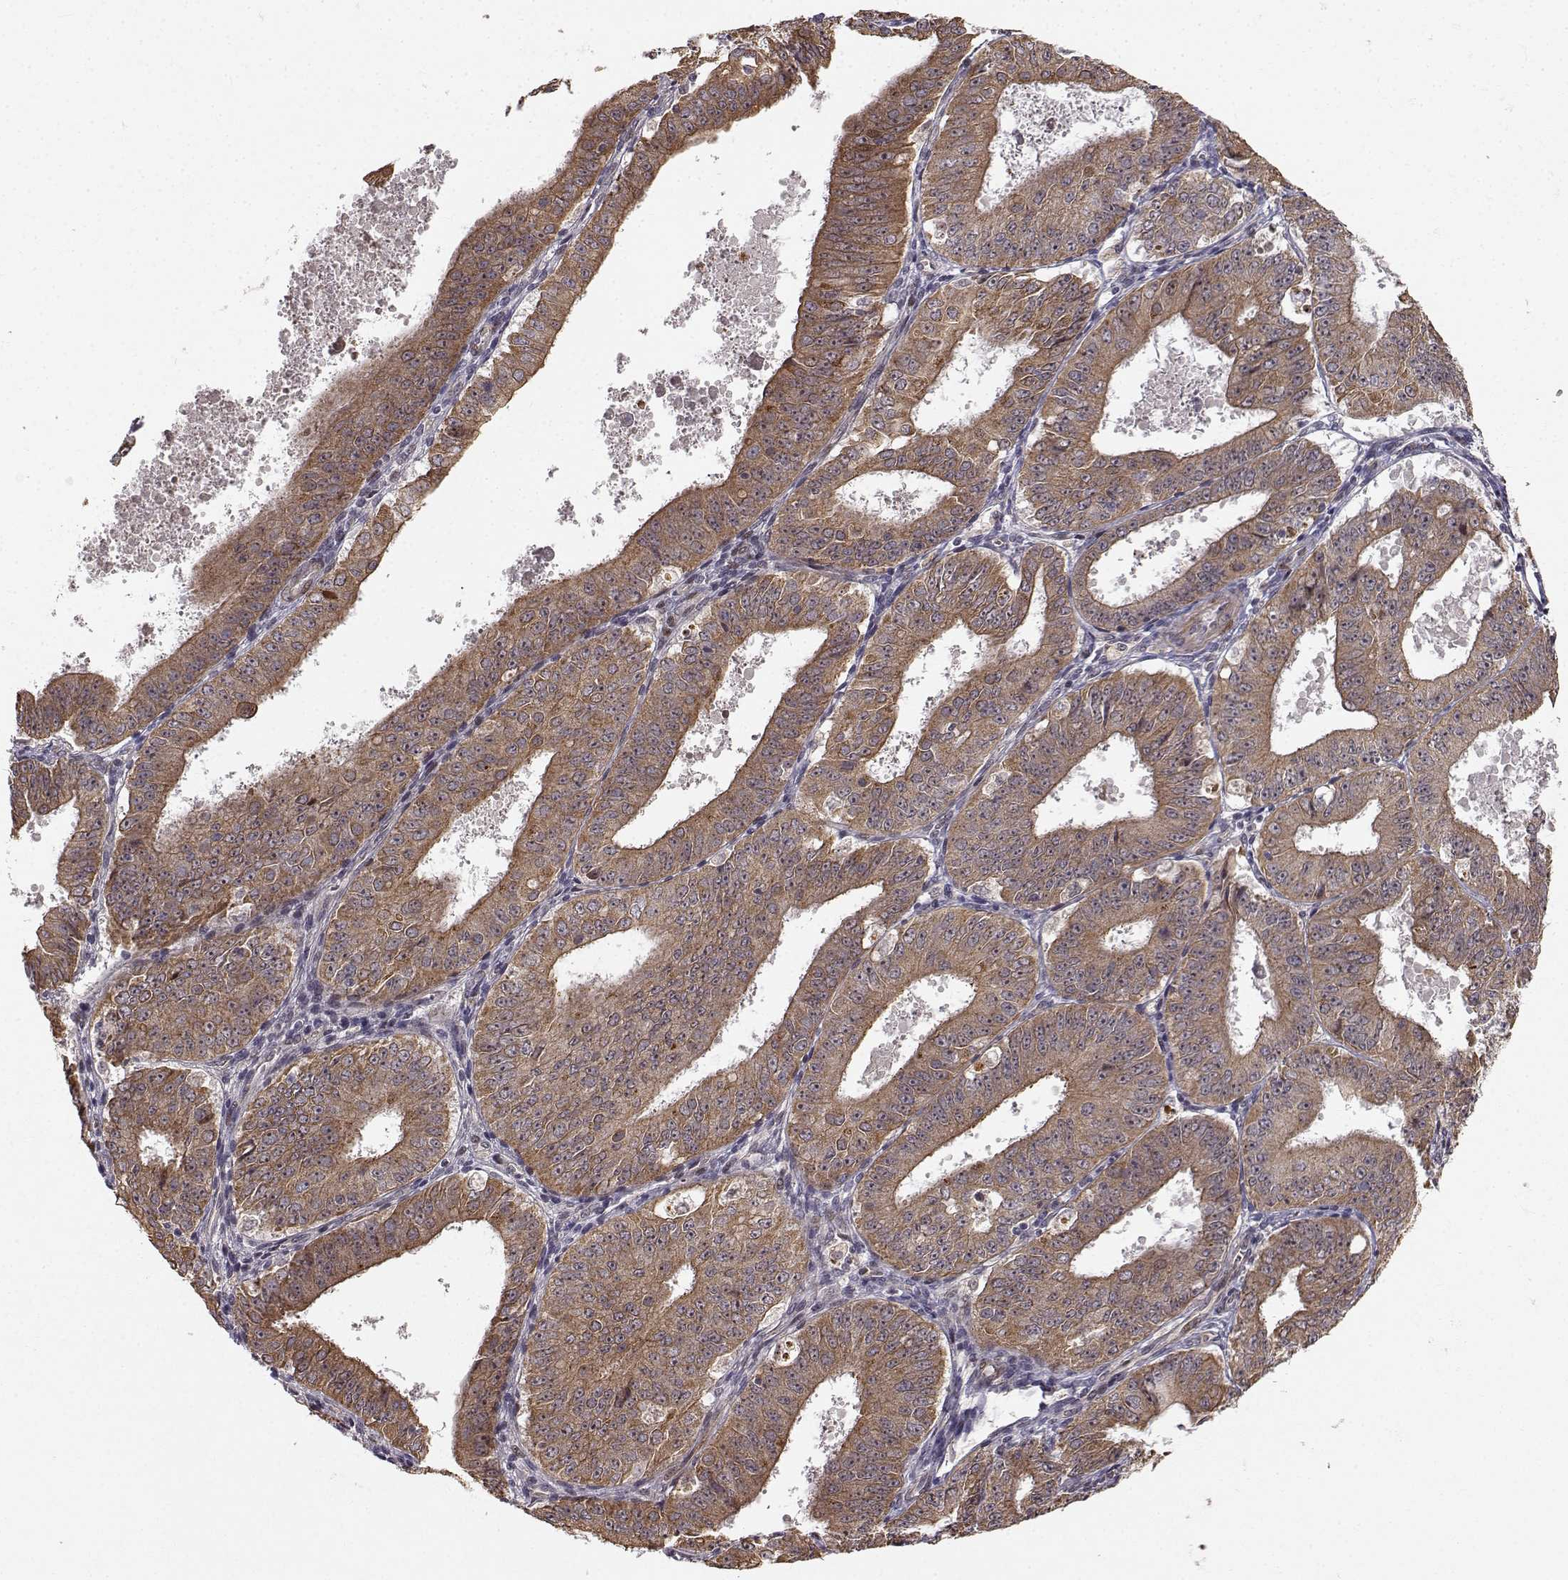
{"staining": {"intensity": "moderate", "quantity": ">75%", "location": "cytoplasmic/membranous"}, "tissue": "ovarian cancer", "cell_type": "Tumor cells", "image_type": "cancer", "snomed": [{"axis": "morphology", "description": "Carcinoma, endometroid"}, {"axis": "topography", "description": "Ovary"}], "caption": "A histopathology image showing moderate cytoplasmic/membranous staining in about >75% of tumor cells in endometroid carcinoma (ovarian), as visualized by brown immunohistochemical staining.", "gene": "APC", "patient": {"sex": "female", "age": 42}}